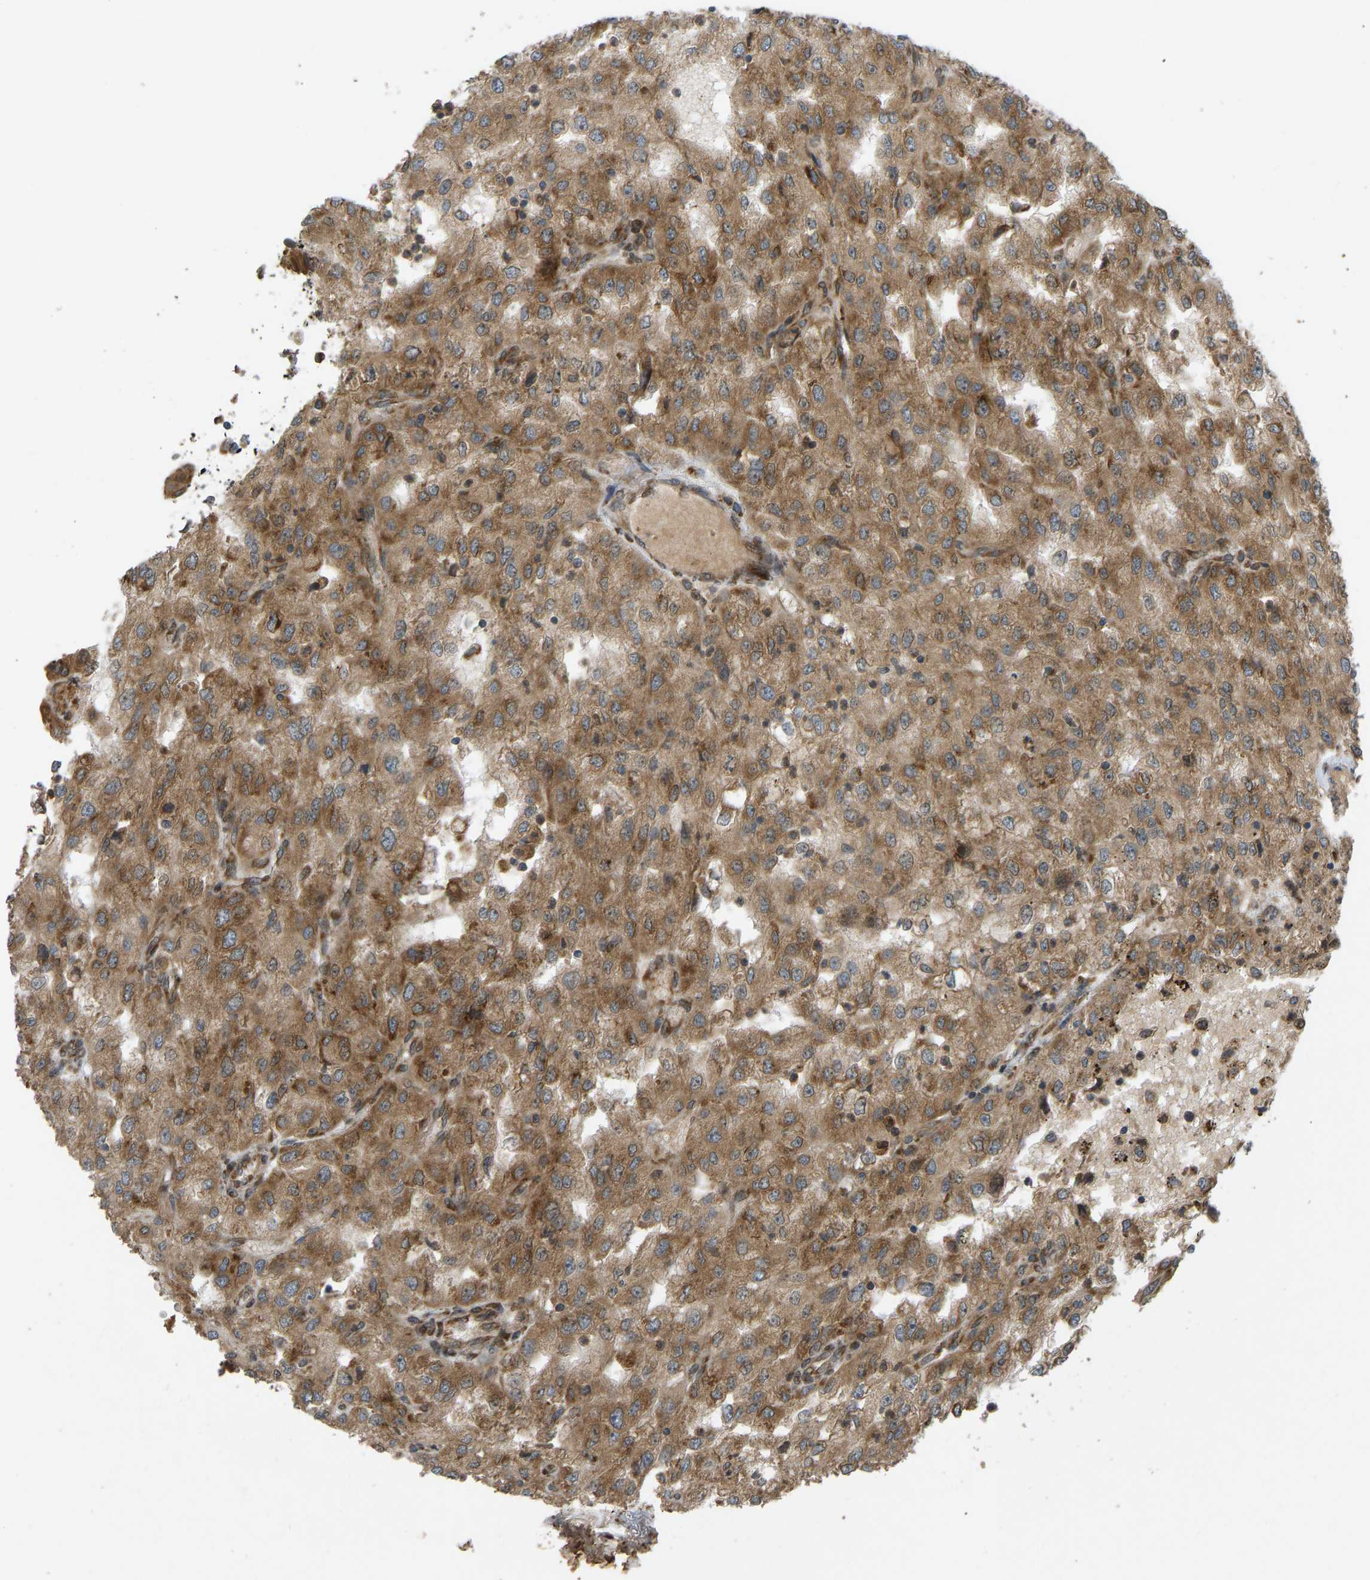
{"staining": {"intensity": "moderate", "quantity": ">75%", "location": "cytoplasmic/membranous"}, "tissue": "renal cancer", "cell_type": "Tumor cells", "image_type": "cancer", "snomed": [{"axis": "morphology", "description": "Adenocarcinoma, NOS"}, {"axis": "topography", "description": "Kidney"}], "caption": "An IHC micrograph of tumor tissue is shown. Protein staining in brown shows moderate cytoplasmic/membranous positivity in renal cancer within tumor cells. Nuclei are stained in blue.", "gene": "RPN2", "patient": {"sex": "female", "age": 54}}